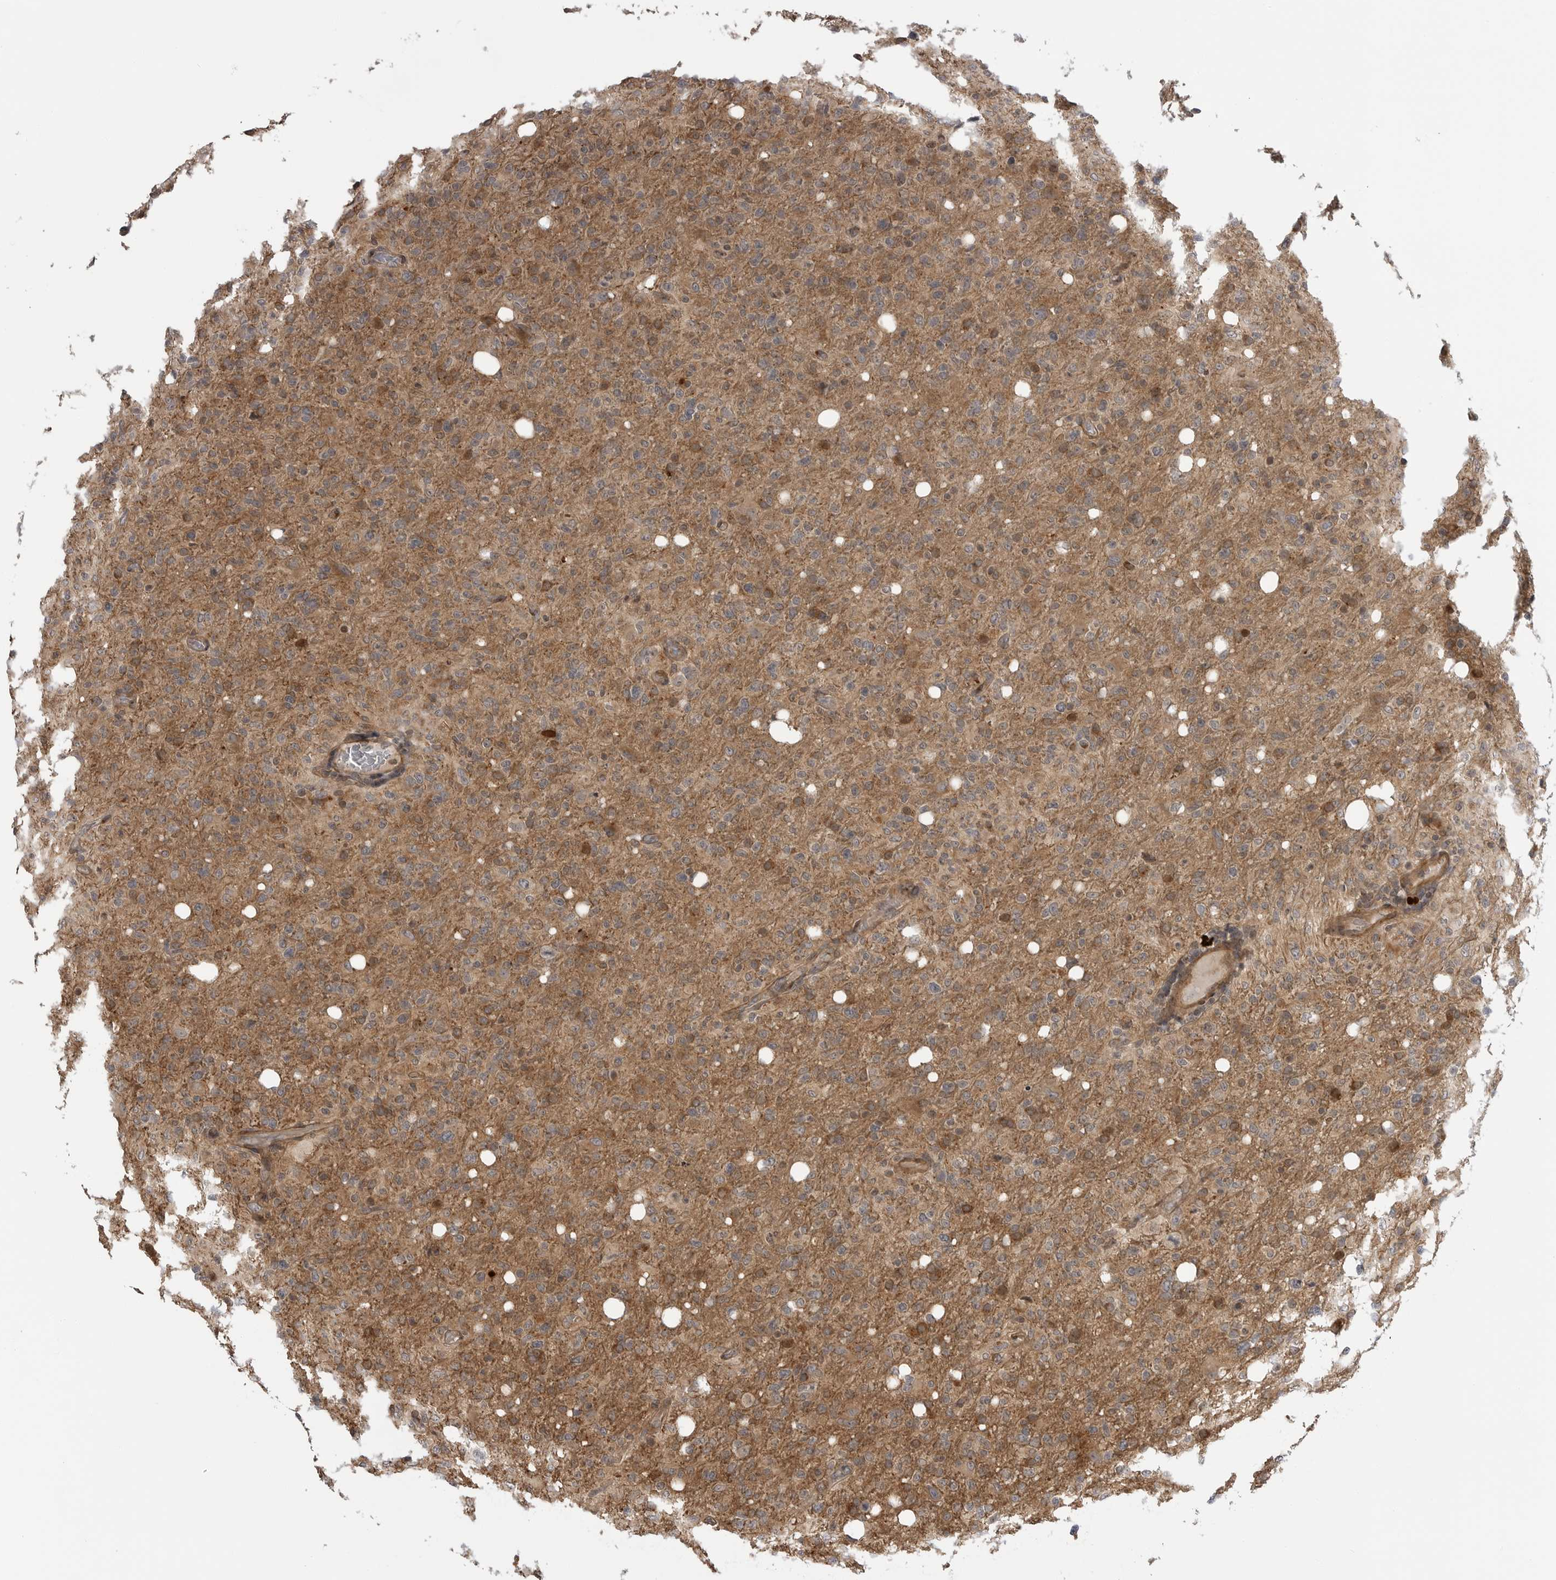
{"staining": {"intensity": "negative", "quantity": "none", "location": "none"}, "tissue": "glioma", "cell_type": "Tumor cells", "image_type": "cancer", "snomed": [{"axis": "morphology", "description": "Glioma, malignant, High grade"}, {"axis": "topography", "description": "Brain"}], "caption": "This is an immunohistochemistry (IHC) micrograph of glioma. There is no expression in tumor cells.", "gene": "LRRC45", "patient": {"sex": "female", "age": 57}}